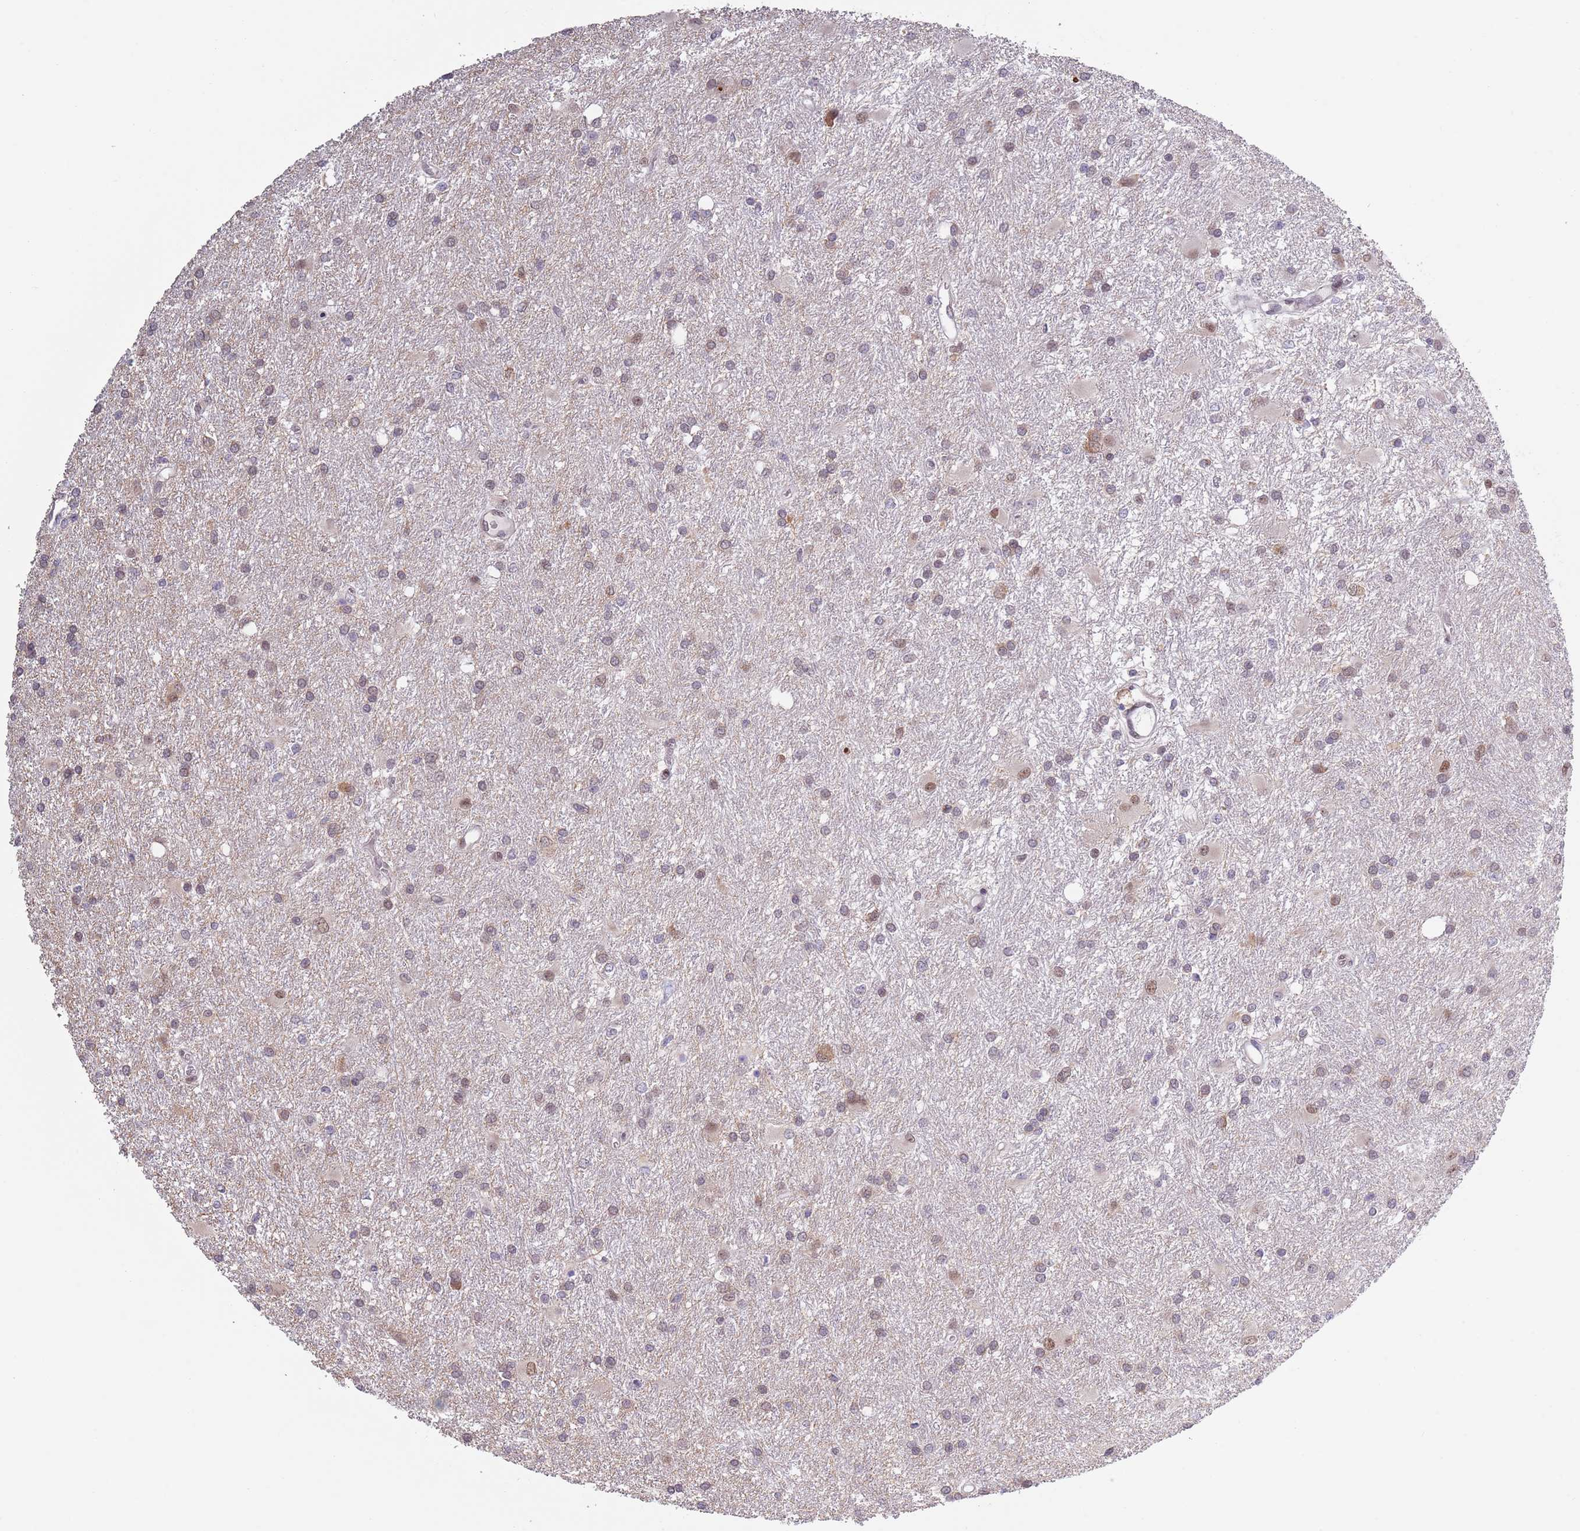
{"staining": {"intensity": "moderate", "quantity": "<25%", "location": "cytoplasmic/membranous,nuclear"}, "tissue": "glioma", "cell_type": "Tumor cells", "image_type": "cancer", "snomed": [{"axis": "morphology", "description": "Glioma, malignant, High grade"}, {"axis": "topography", "description": "Brain"}], "caption": "A micrograph of human malignant high-grade glioma stained for a protein exhibits moderate cytoplasmic/membranous and nuclear brown staining in tumor cells.", "gene": "SLC25A32", "patient": {"sex": "female", "age": 50}}